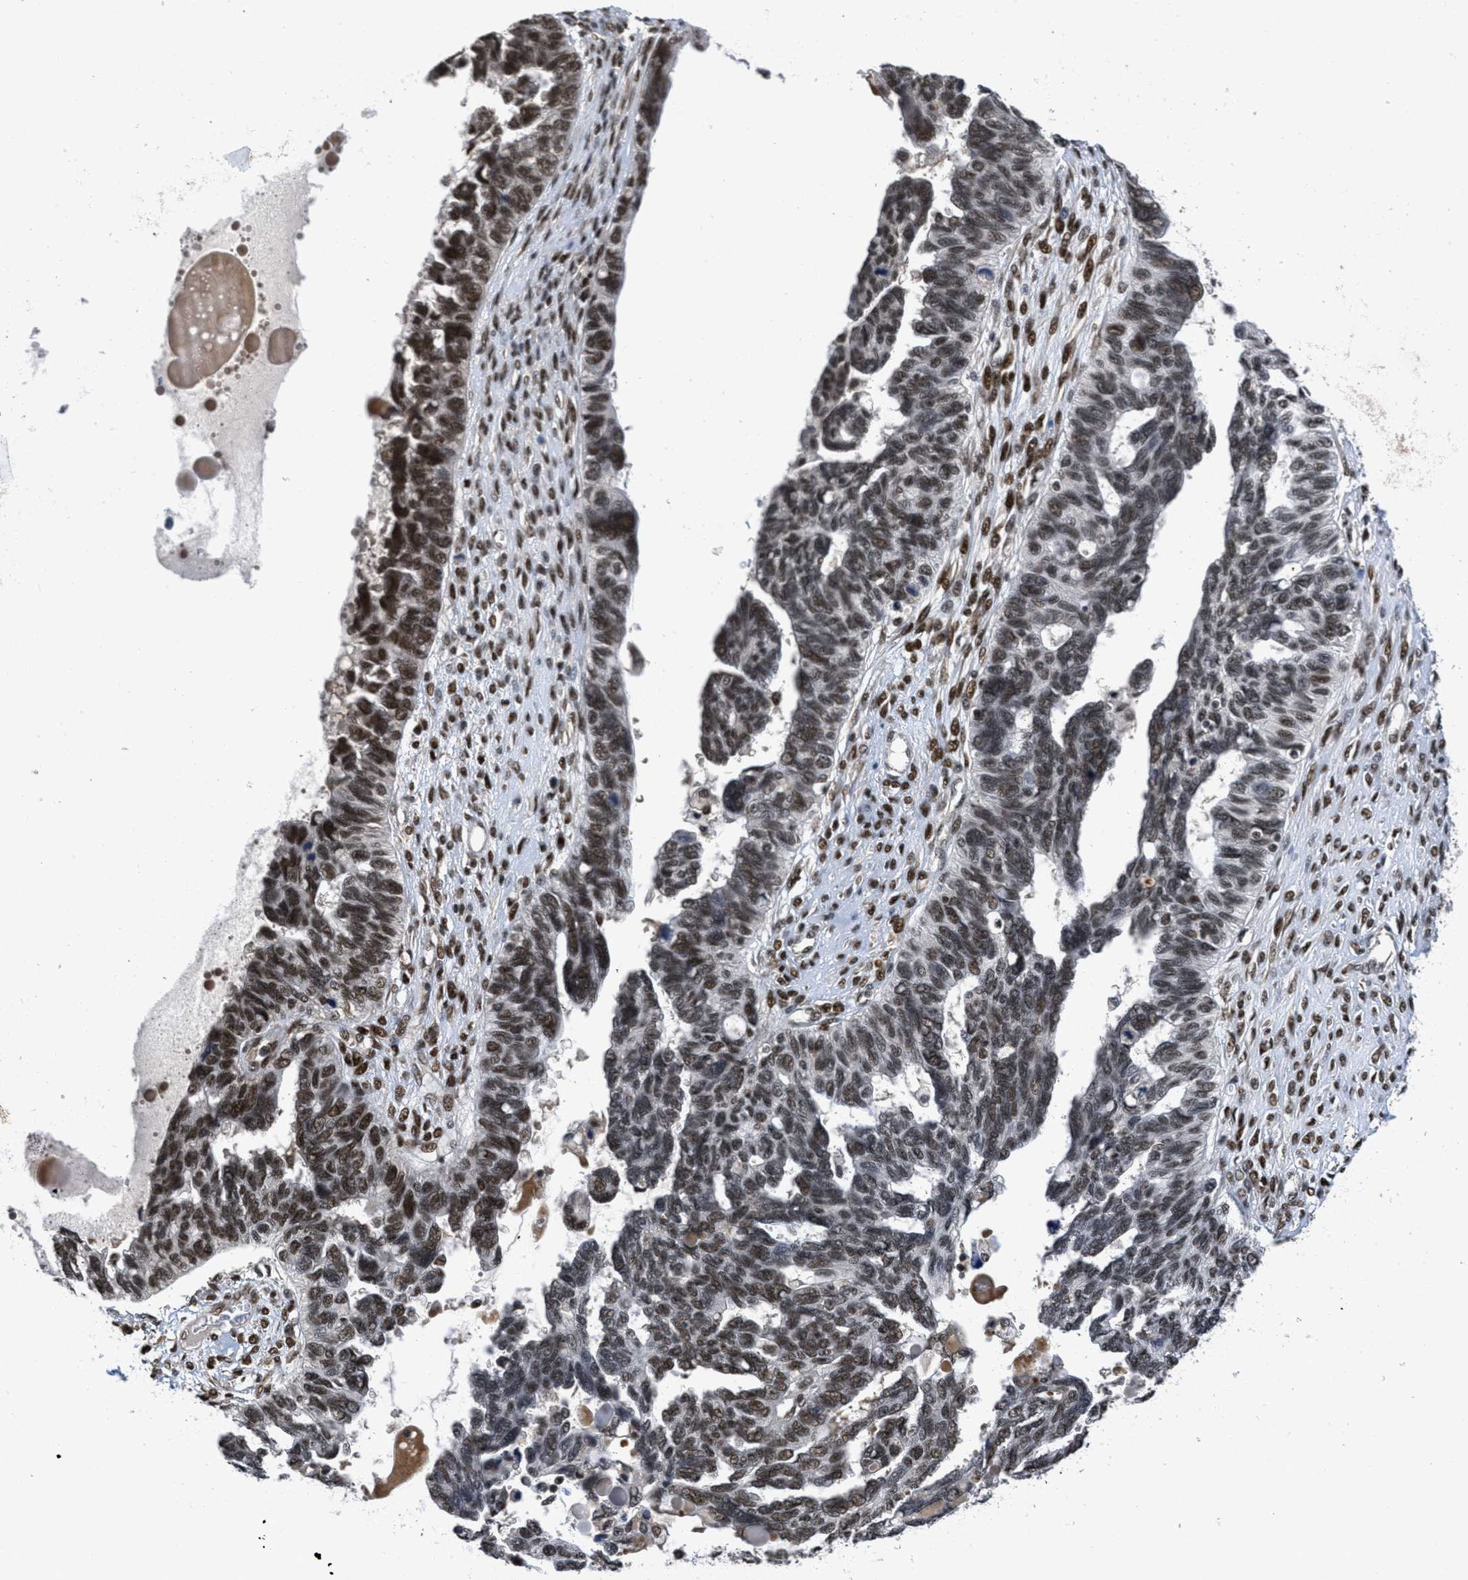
{"staining": {"intensity": "moderate", "quantity": ">75%", "location": "nuclear"}, "tissue": "ovarian cancer", "cell_type": "Tumor cells", "image_type": "cancer", "snomed": [{"axis": "morphology", "description": "Cystadenocarcinoma, serous, NOS"}, {"axis": "topography", "description": "Ovary"}], "caption": "Serous cystadenocarcinoma (ovarian) stained with immunohistochemistry reveals moderate nuclear positivity in about >75% of tumor cells.", "gene": "CUL4B", "patient": {"sex": "female", "age": 79}}